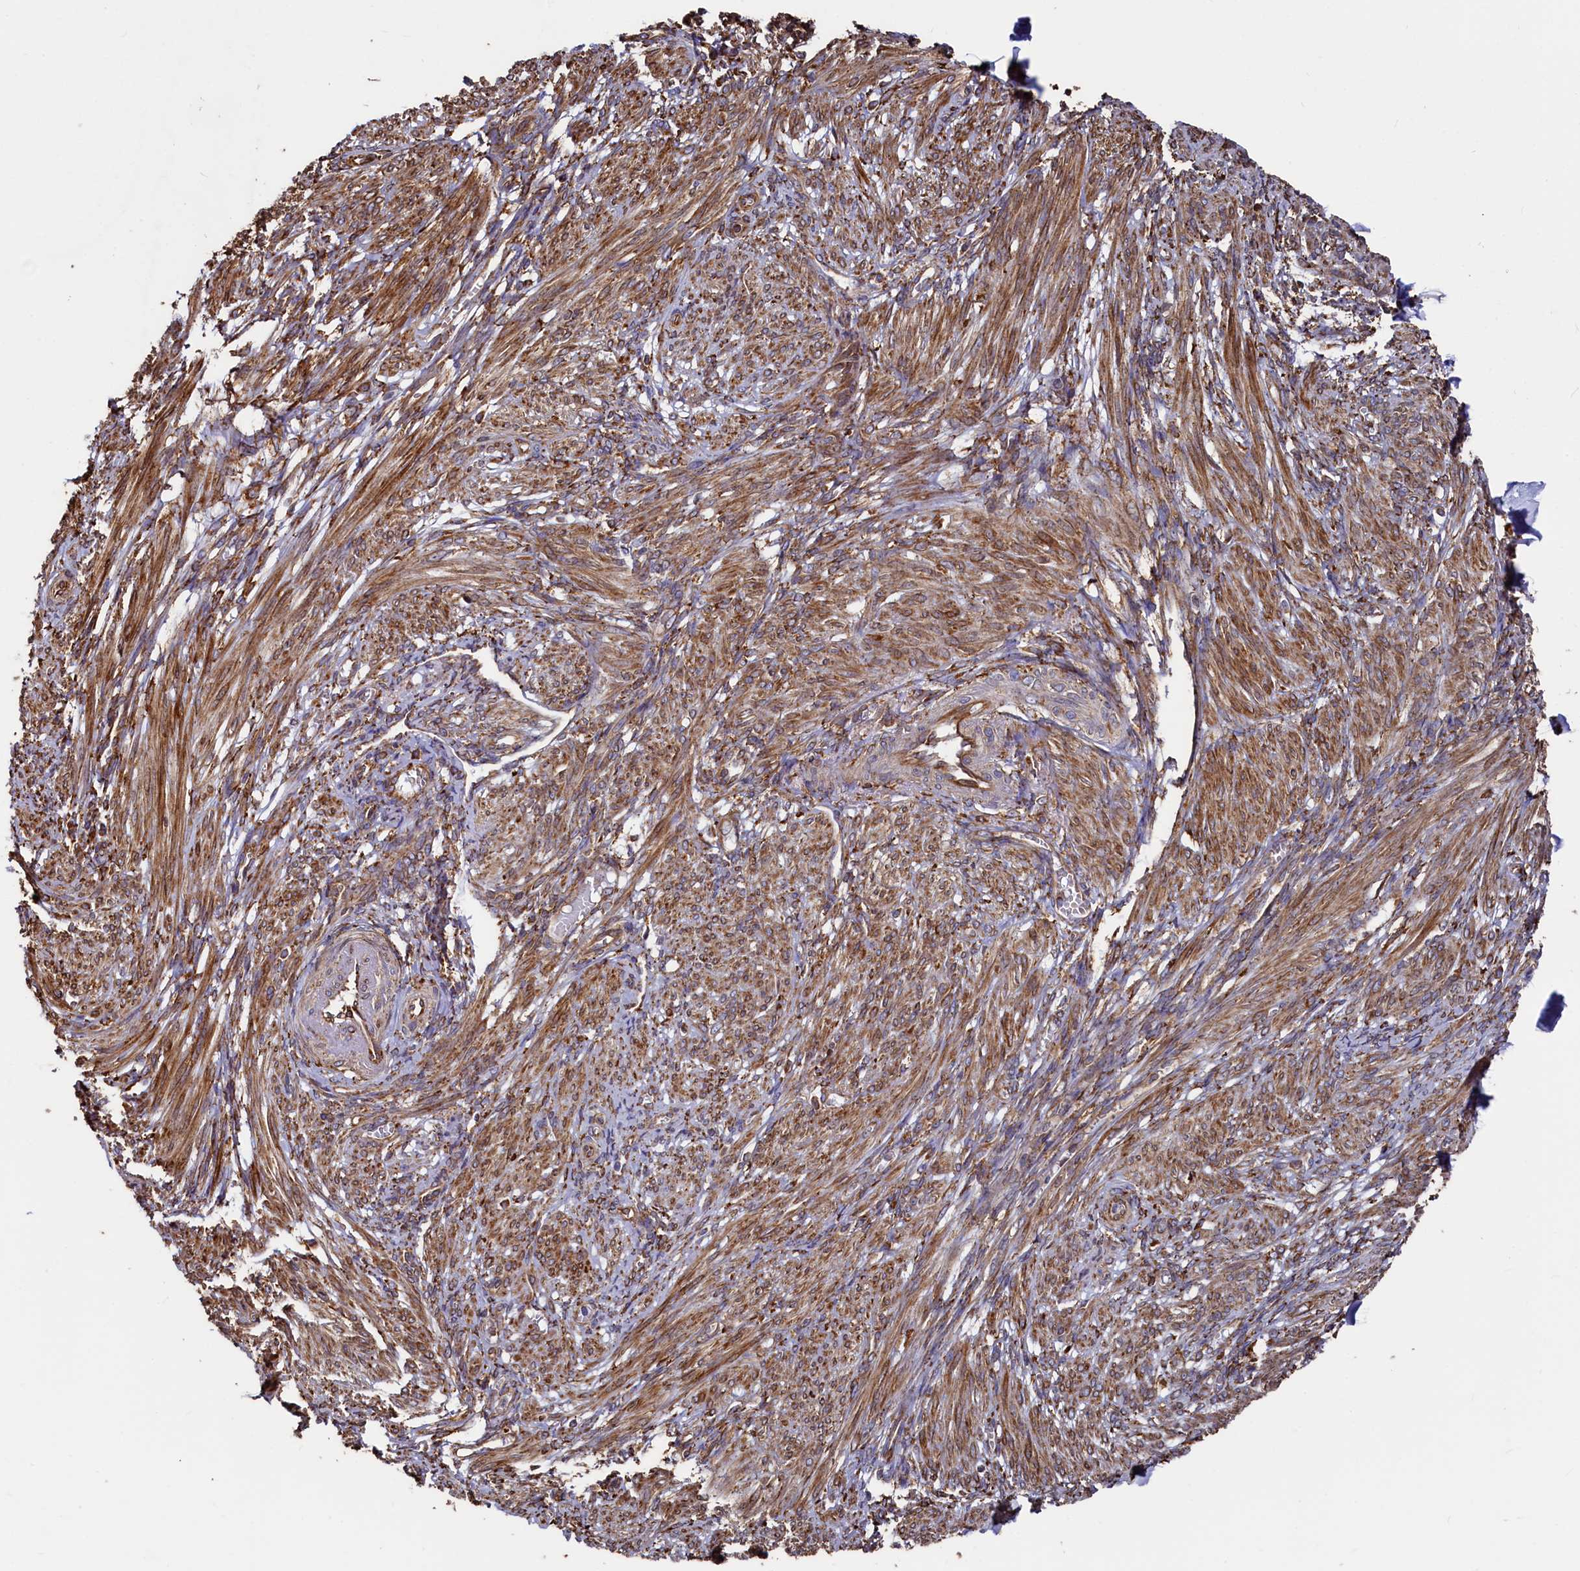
{"staining": {"intensity": "moderate", "quantity": ">75%", "location": "cytoplasmic/membranous"}, "tissue": "smooth muscle", "cell_type": "Smooth muscle cells", "image_type": "normal", "snomed": [{"axis": "morphology", "description": "Normal tissue, NOS"}, {"axis": "topography", "description": "Smooth muscle"}], "caption": "The micrograph shows staining of benign smooth muscle, revealing moderate cytoplasmic/membranous protein positivity (brown color) within smooth muscle cells. (DAB = brown stain, brightfield microscopy at high magnification).", "gene": "NEURL1B", "patient": {"sex": "female", "age": 39}}